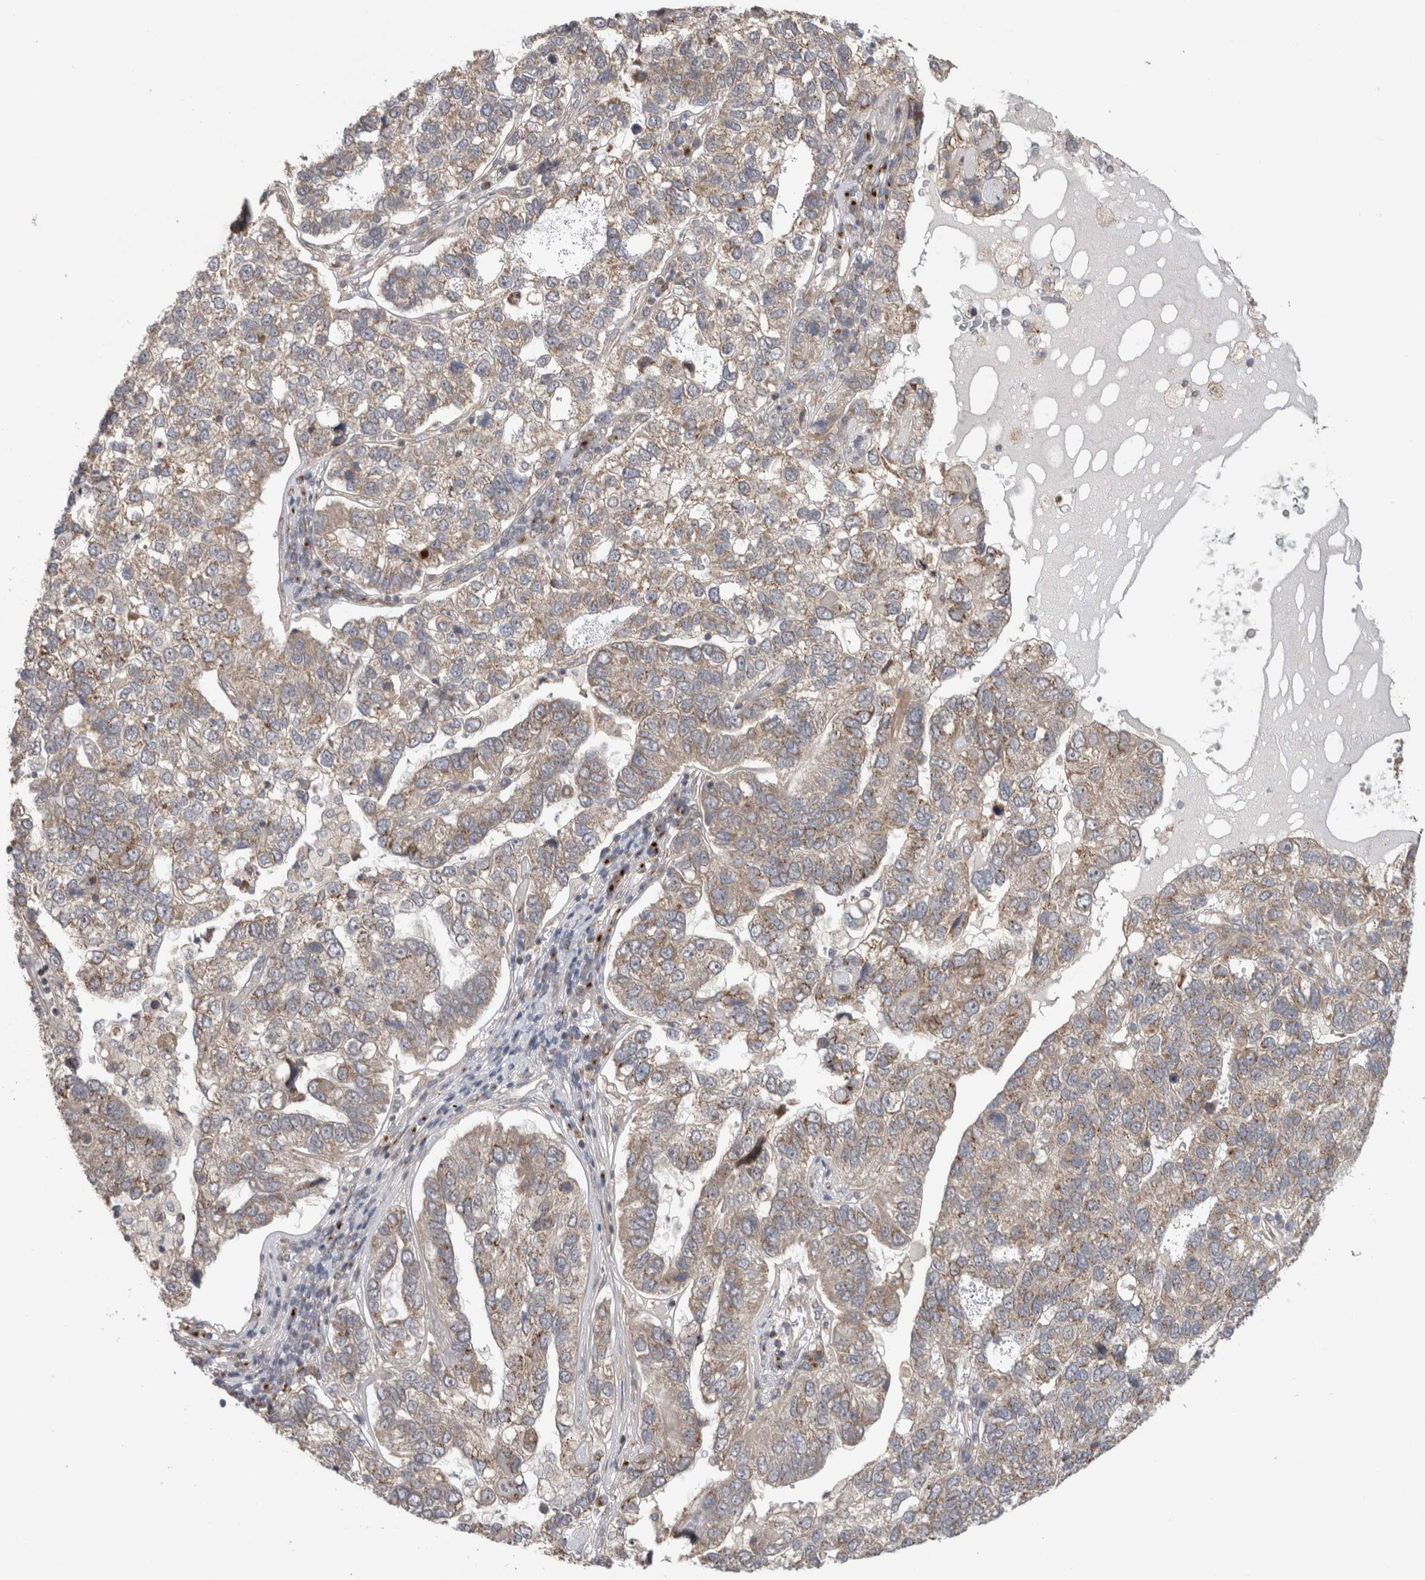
{"staining": {"intensity": "moderate", "quantity": ">75%", "location": "cytoplasmic/membranous"}, "tissue": "pancreatic cancer", "cell_type": "Tumor cells", "image_type": "cancer", "snomed": [{"axis": "morphology", "description": "Adenocarcinoma, NOS"}, {"axis": "topography", "description": "Pancreas"}], "caption": "This histopathology image exhibits immunohistochemistry (IHC) staining of human pancreatic adenocarcinoma, with medium moderate cytoplasmic/membranous expression in approximately >75% of tumor cells.", "gene": "TRIM5", "patient": {"sex": "female", "age": 61}}